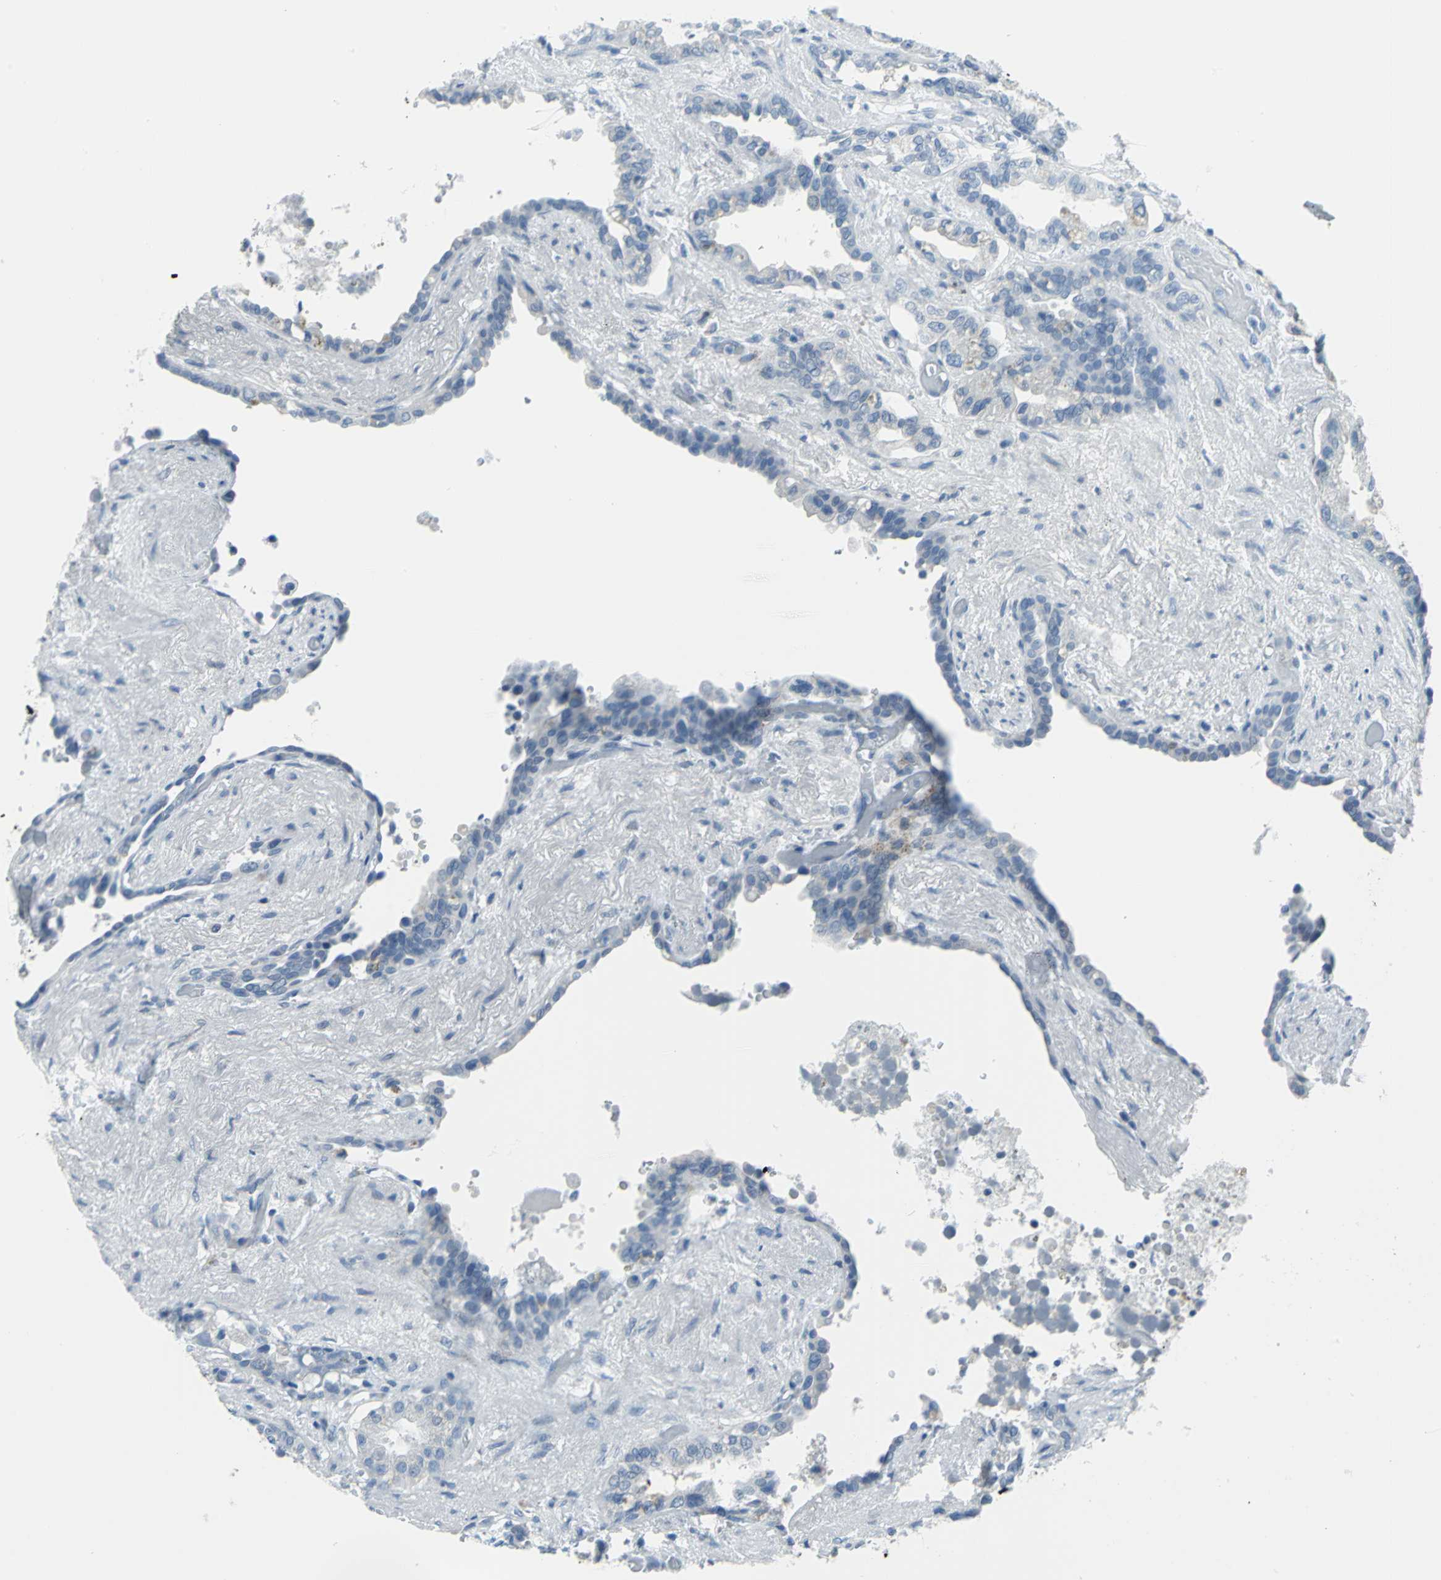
{"staining": {"intensity": "negative", "quantity": "none", "location": "none"}, "tissue": "seminal vesicle", "cell_type": "Glandular cells", "image_type": "normal", "snomed": [{"axis": "morphology", "description": "Normal tissue, NOS"}, {"axis": "topography", "description": "Seminal veicle"}], "caption": "Immunohistochemistry (IHC) image of benign human seminal vesicle stained for a protein (brown), which shows no expression in glandular cells.", "gene": "DNAI2", "patient": {"sex": "male", "age": 61}}